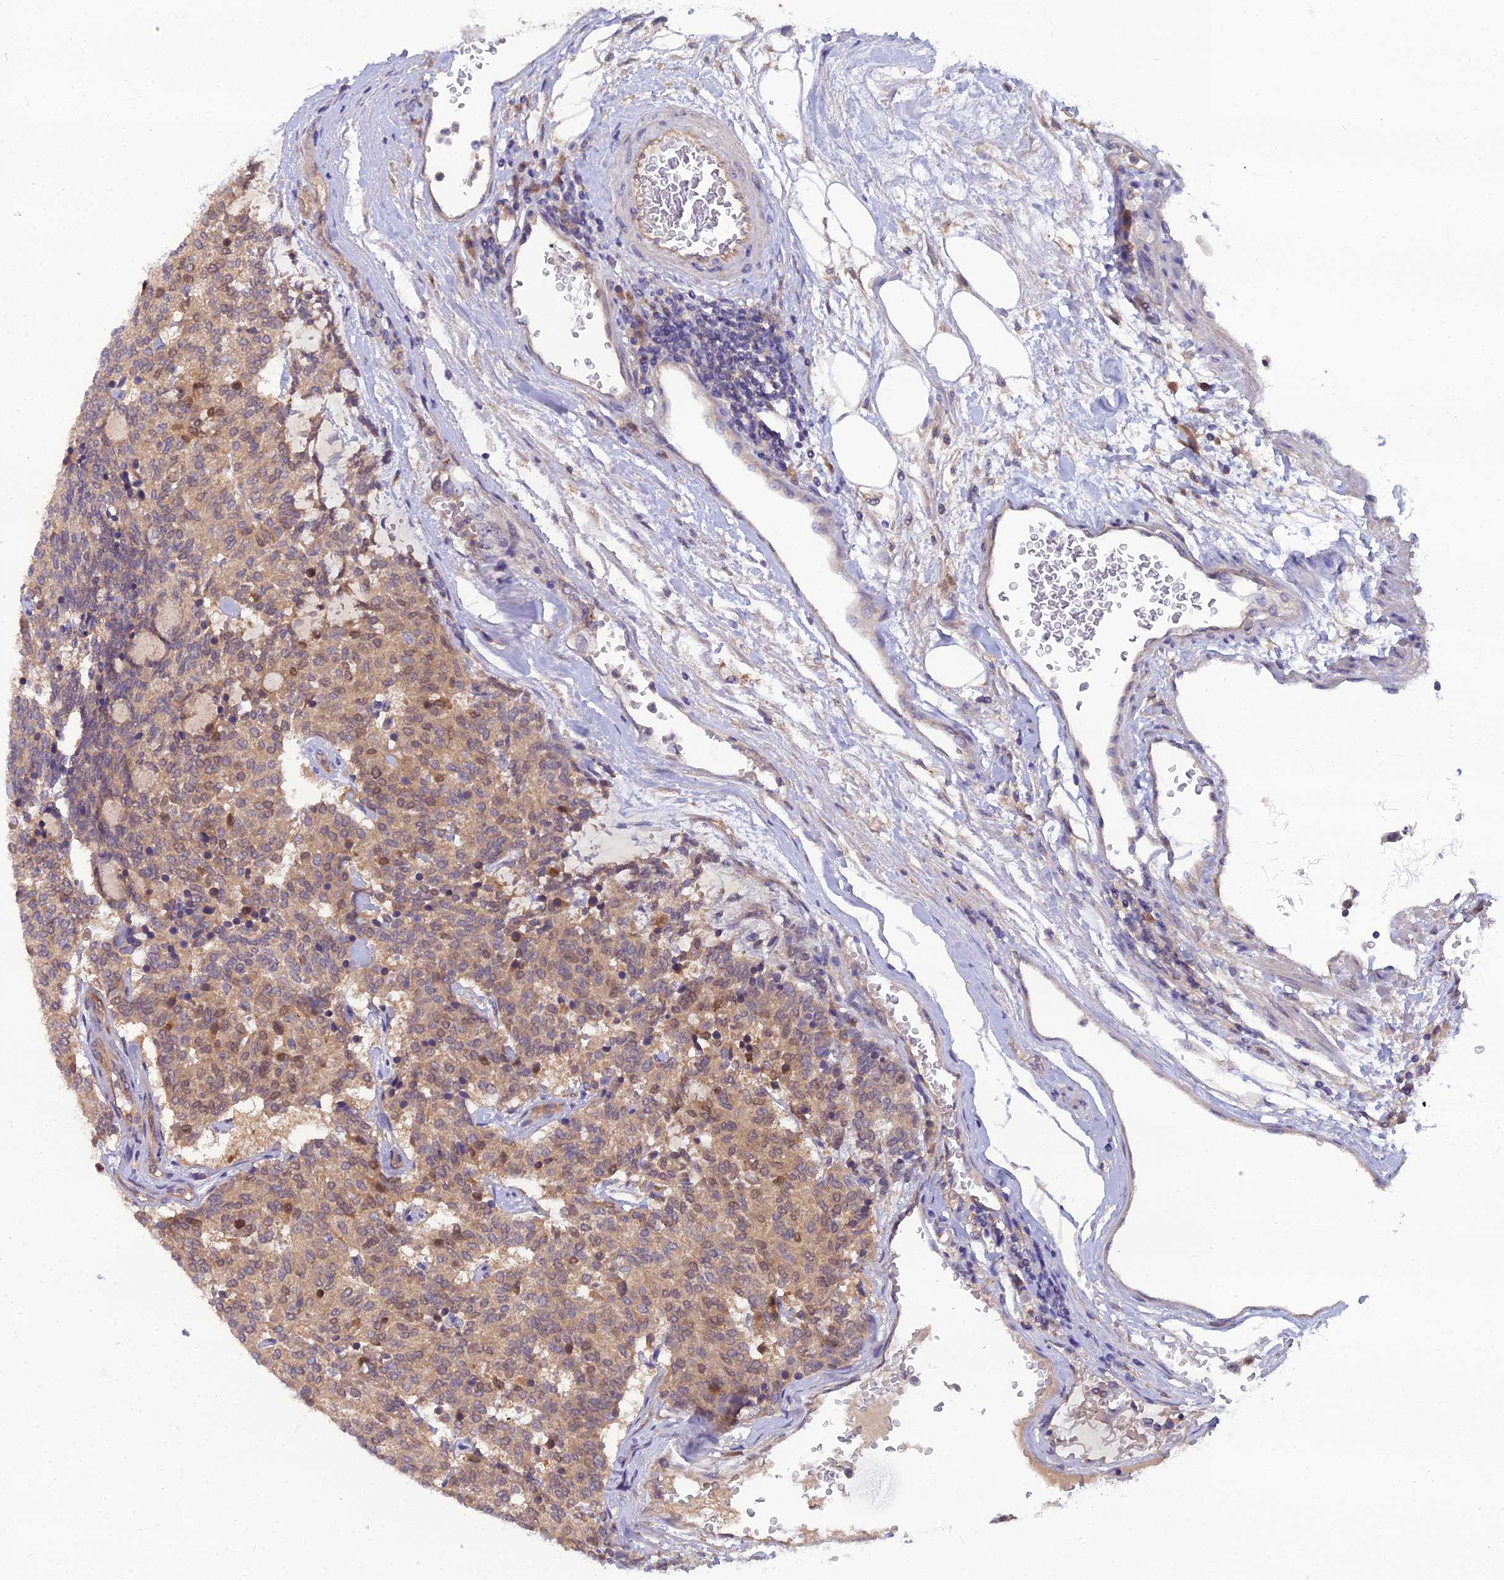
{"staining": {"intensity": "weak", "quantity": ">75%", "location": "cytoplasmic/membranous,nuclear"}, "tissue": "carcinoid", "cell_type": "Tumor cells", "image_type": "cancer", "snomed": [{"axis": "morphology", "description": "Carcinoid, malignant, NOS"}, {"axis": "topography", "description": "Pancreas"}], "caption": "Protein staining of malignant carcinoid tissue displays weak cytoplasmic/membranous and nuclear staining in approximately >75% of tumor cells.", "gene": "MVD", "patient": {"sex": "female", "age": 54}}